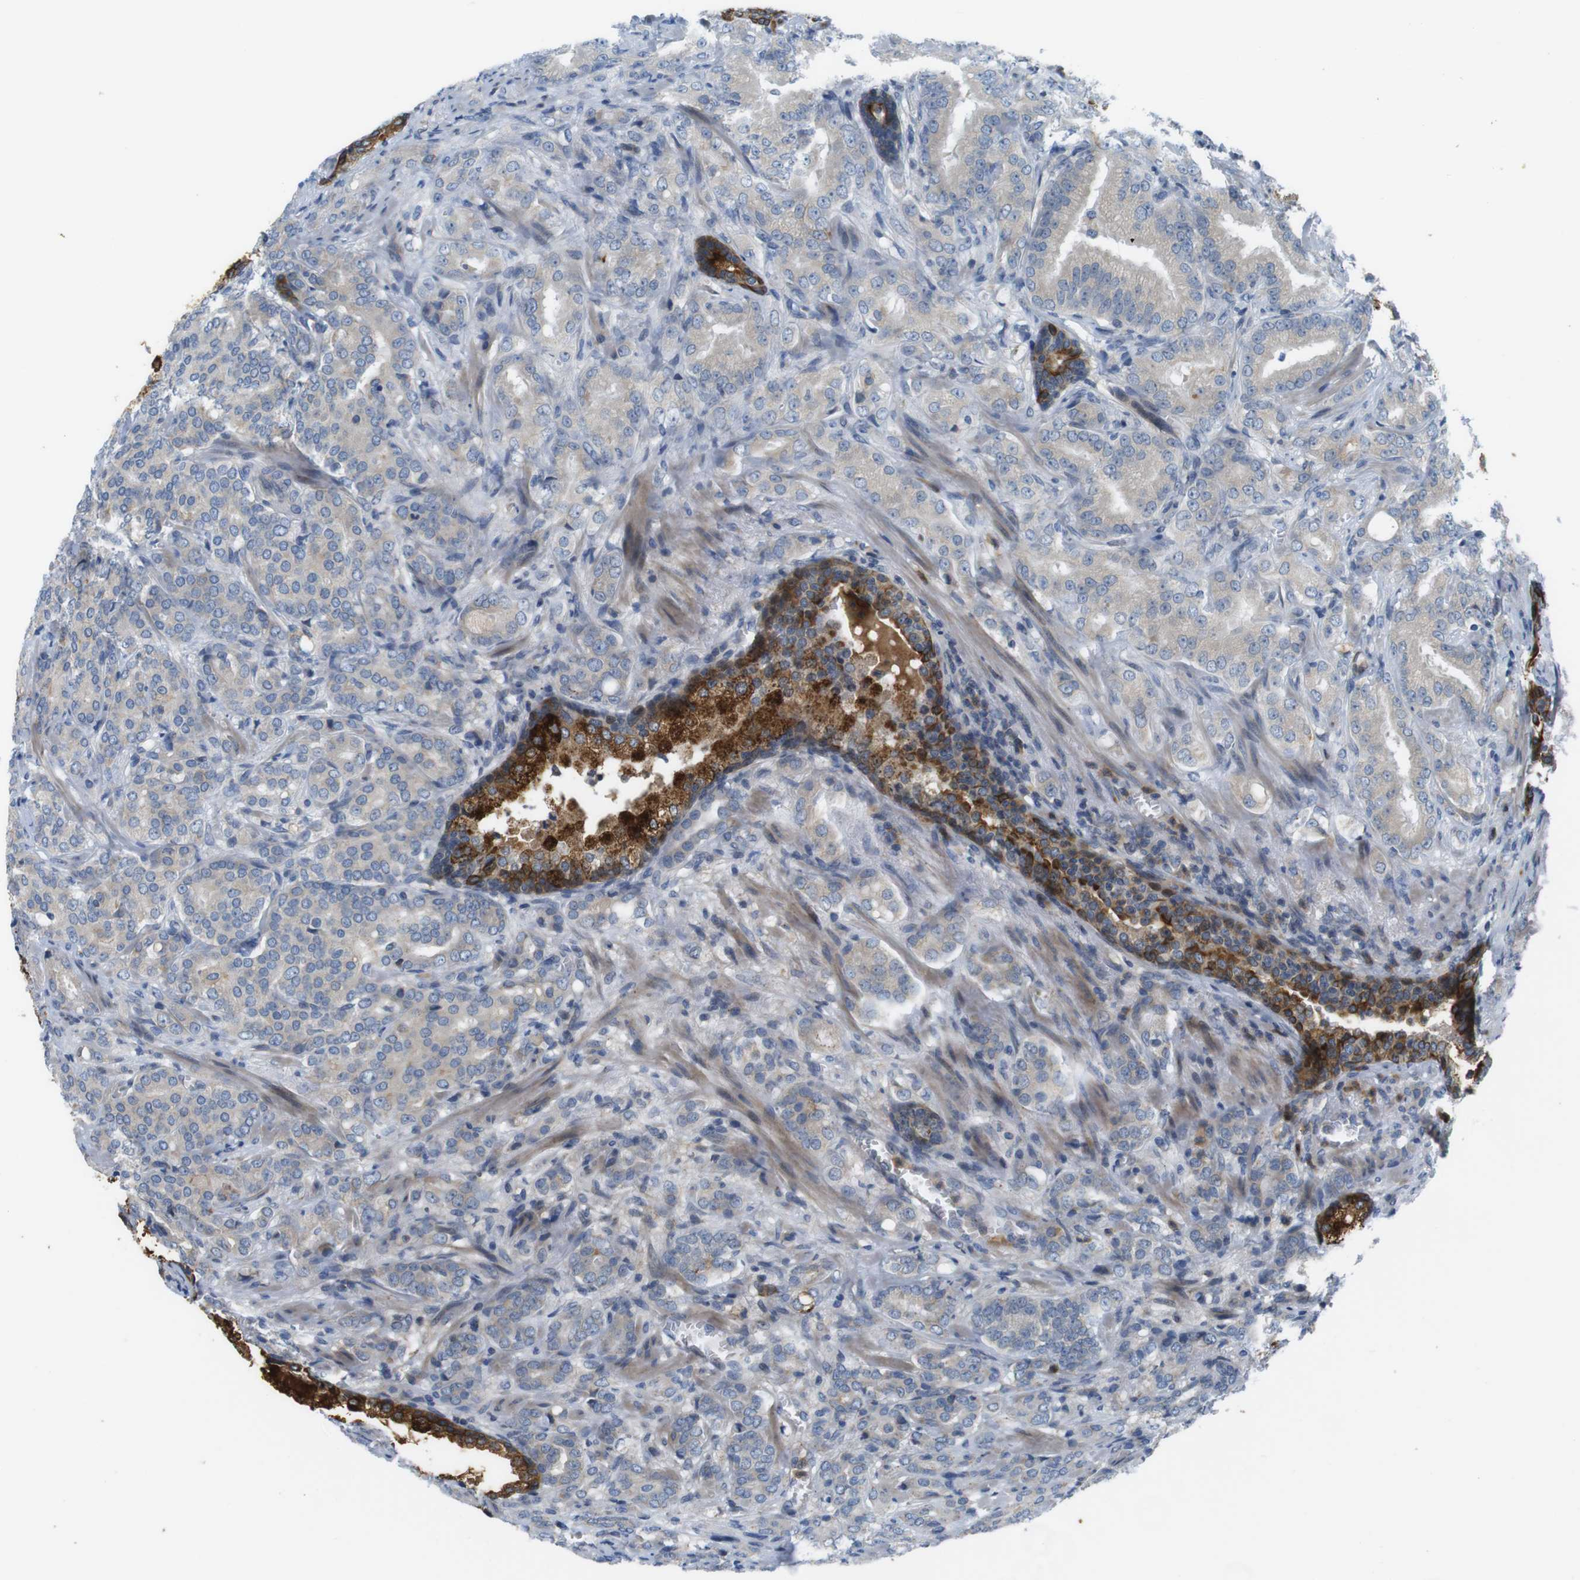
{"staining": {"intensity": "weak", "quantity": "25%-75%", "location": "cytoplasmic/membranous"}, "tissue": "prostate cancer", "cell_type": "Tumor cells", "image_type": "cancer", "snomed": [{"axis": "morphology", "description": "Adenocarcinoma, High grade"}, {"axis": "topography", "description": "Prostate"}], "caption": "A brown stain highlights weak cytoplasmic/membranous positivity of a protein in human prostate adenocarcinoma (high-grade) tumor cells.", "gene": "ZDHHC3", "patient": {"sex": "male", "age": 64}}